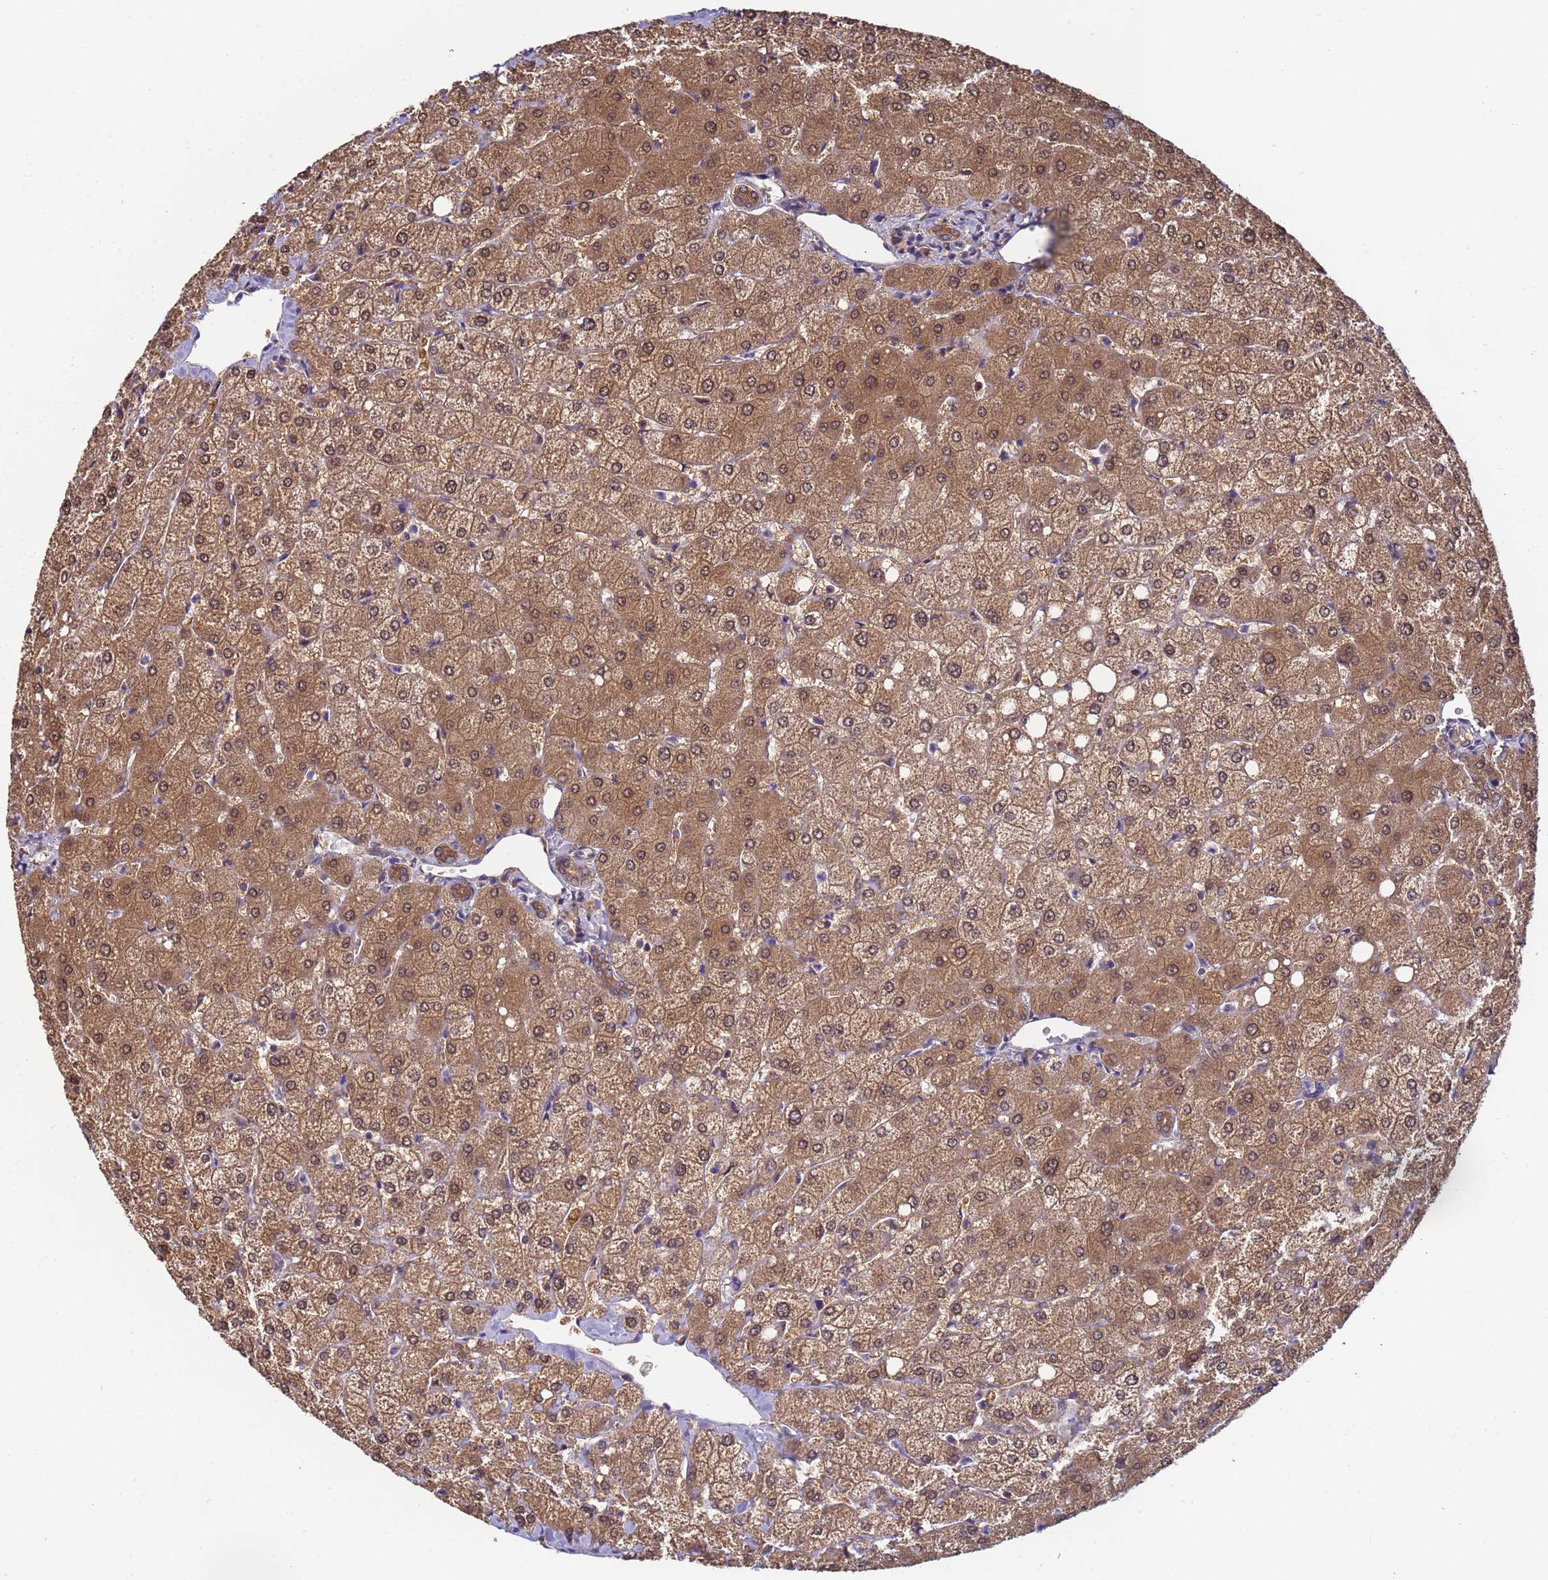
{"staining": {"intensity": "moderate", "quantity": ">75%", "location": "cytoplasmic/membranous"}, "tissue": "liver", "cell_type": "Cholangiocytes", "image_type": "normal", "snomed": [{"axis": "morphology", "description": "Normal tissue, NOS"}, {"axis": "topography", "description": "Liver"}], "caption": "Liver stained for a protein exhibits moderate cytoplasmic/membranous positivity in cholangiocytes. (DAB (3,3'-diaminobenzidine) IHC, brown staining for protein, blue staining for nuclei).", "gene": "NAXE", "patient": {"sex": "female", "age": 54}}